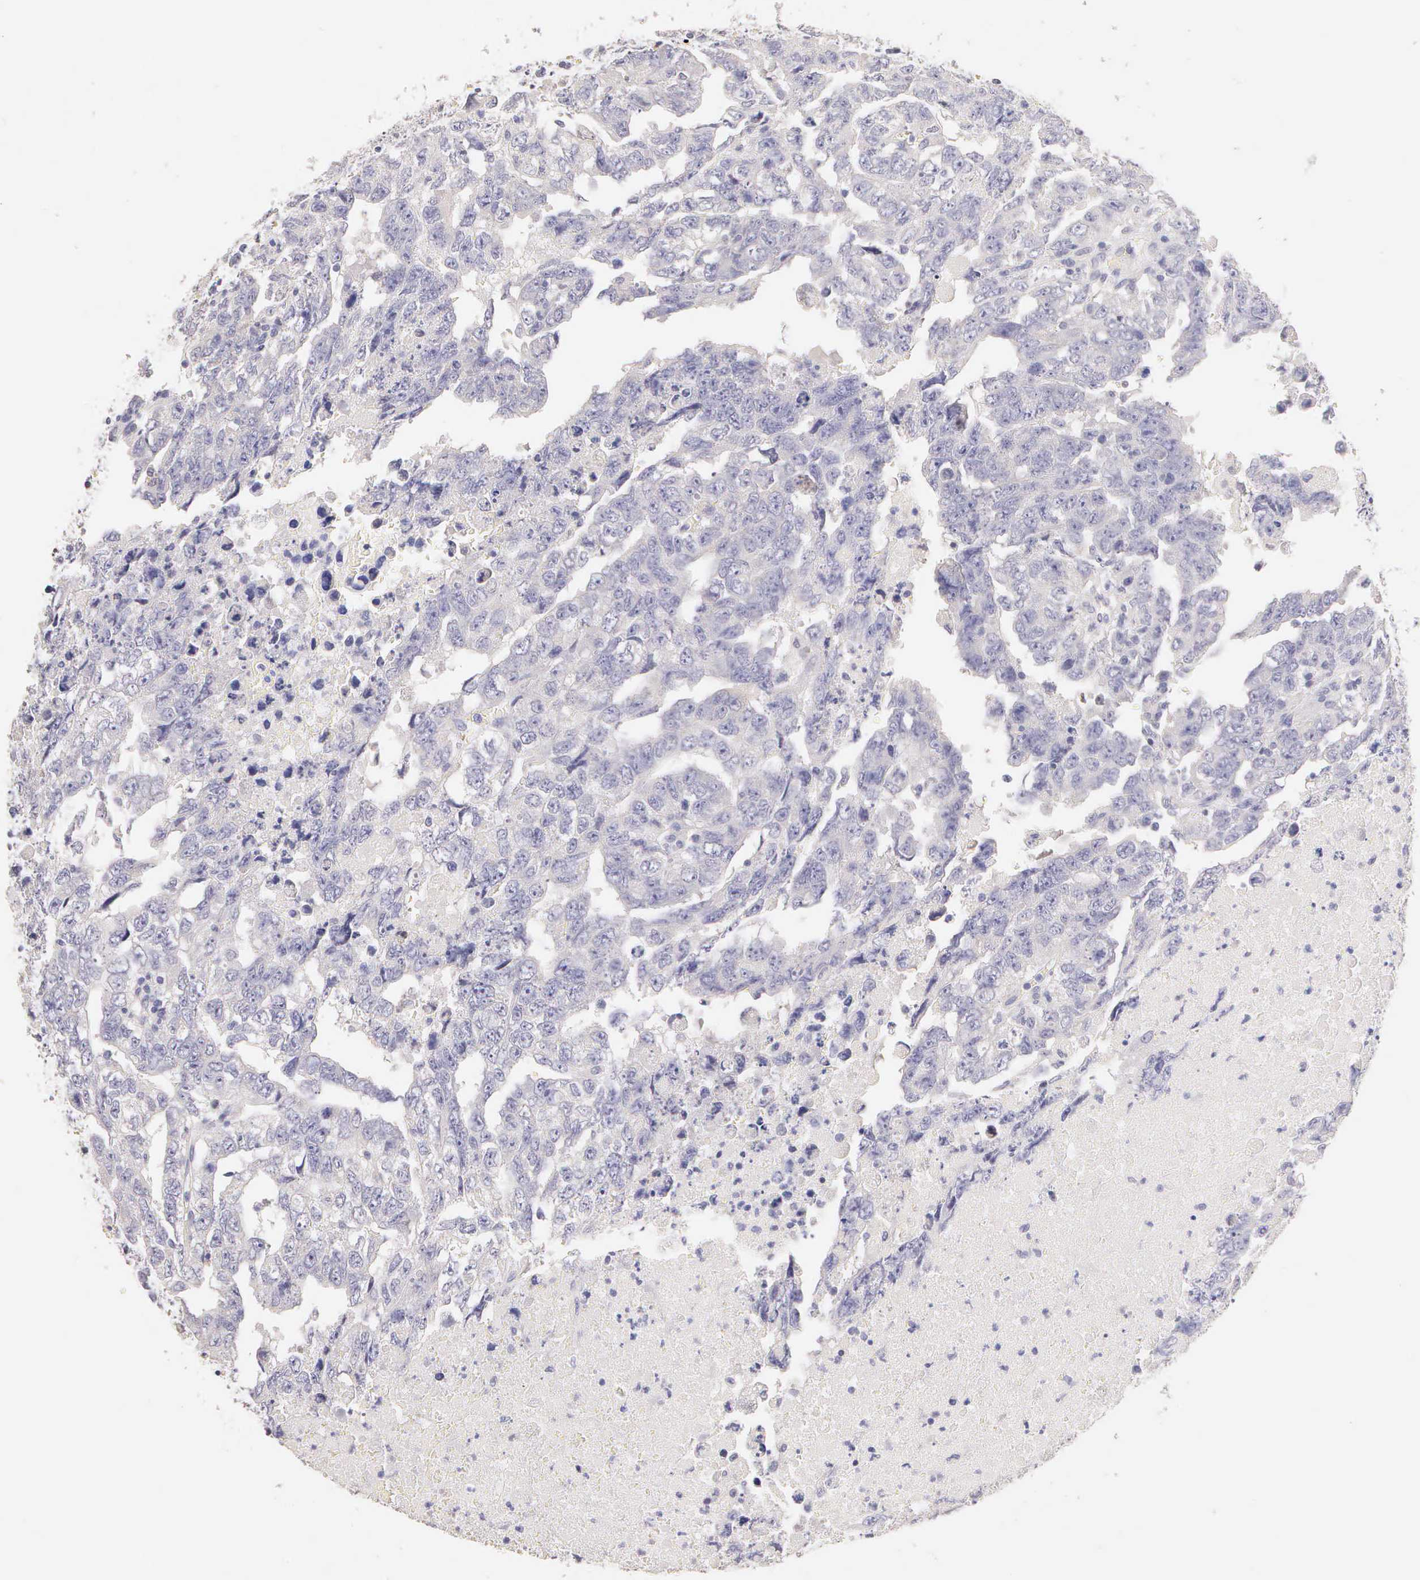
{"staining": {"intensity": "negative", "quantity": "none", "location": "none"}, "tissue": "testis cancer", "cell_type": "Tumor cells", "image_type": "cancer", "snomed": [{"axis": "morphology", "description": "Carcinoma, Embryonal, NOS"}, {"axis": "topography", "description": "Testis"}], "caption": "Testis embryonal carcinoma was stained to show a protein in brown. There is no significant positivity in tumor cells.", "gene": "ESR1", "patient": {"sex": "male", "age": 36}}